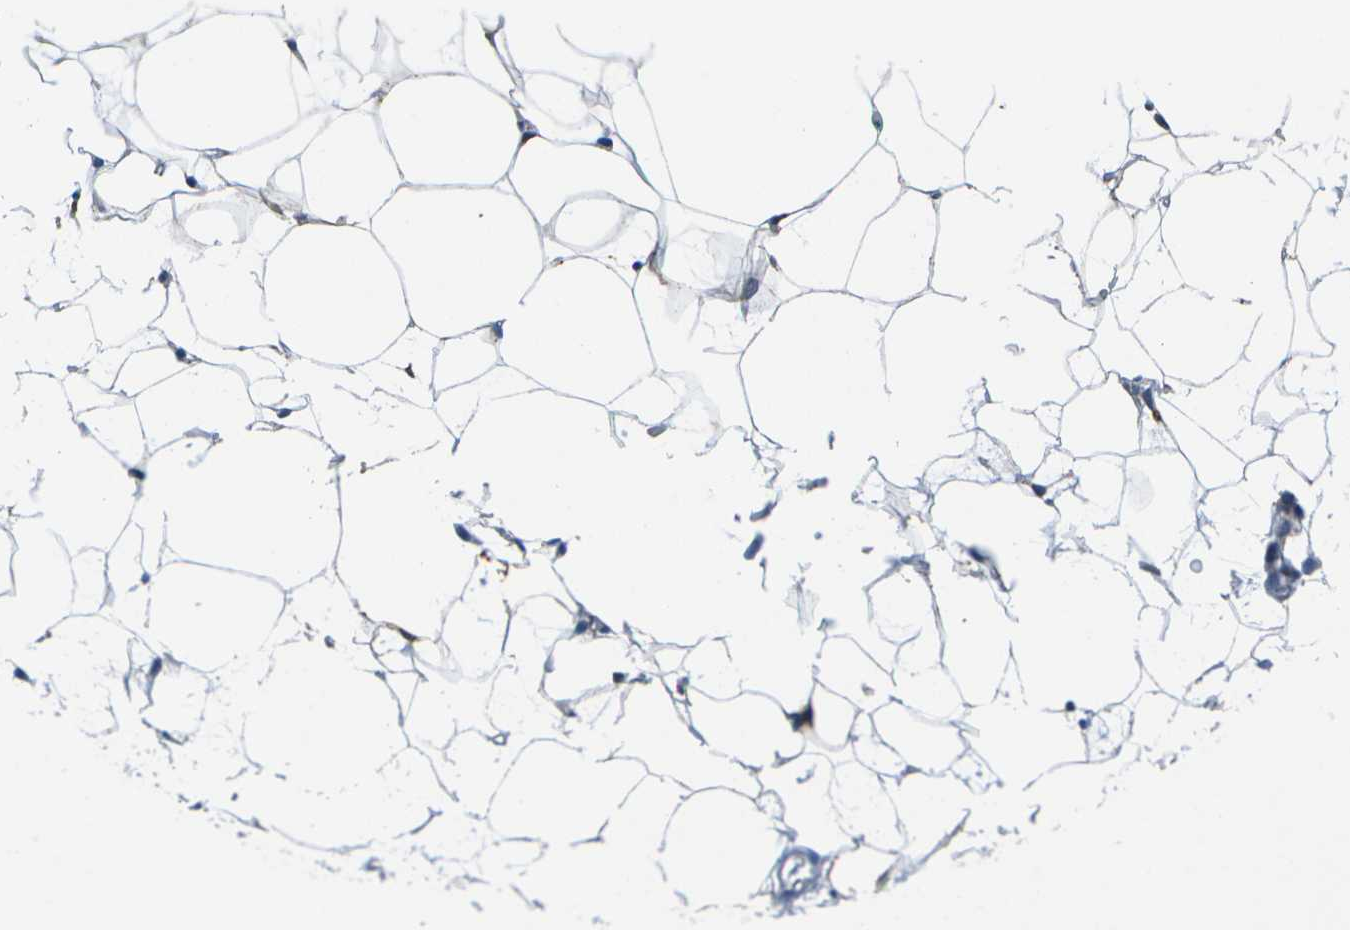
{"staining": {"intensity": "negative", "quantity": "none", "location": "none"}, "tissue": "adipose tissue", "cell_type": "Adipocytes", "image_type": "normal", "snomed": [{"axis": "morphology", "description": "Normal tissue, NOS"}, {"axis": "topography", "description": "Breast"}, {"axis": "topography", "description": "Soft tissue"}], "caption": "Adipose tissue stained for a protein using IHC demonstrates no staining adipocytes.", "gene": "GDF5", "patient": {"sex": "female", "age": 75}}